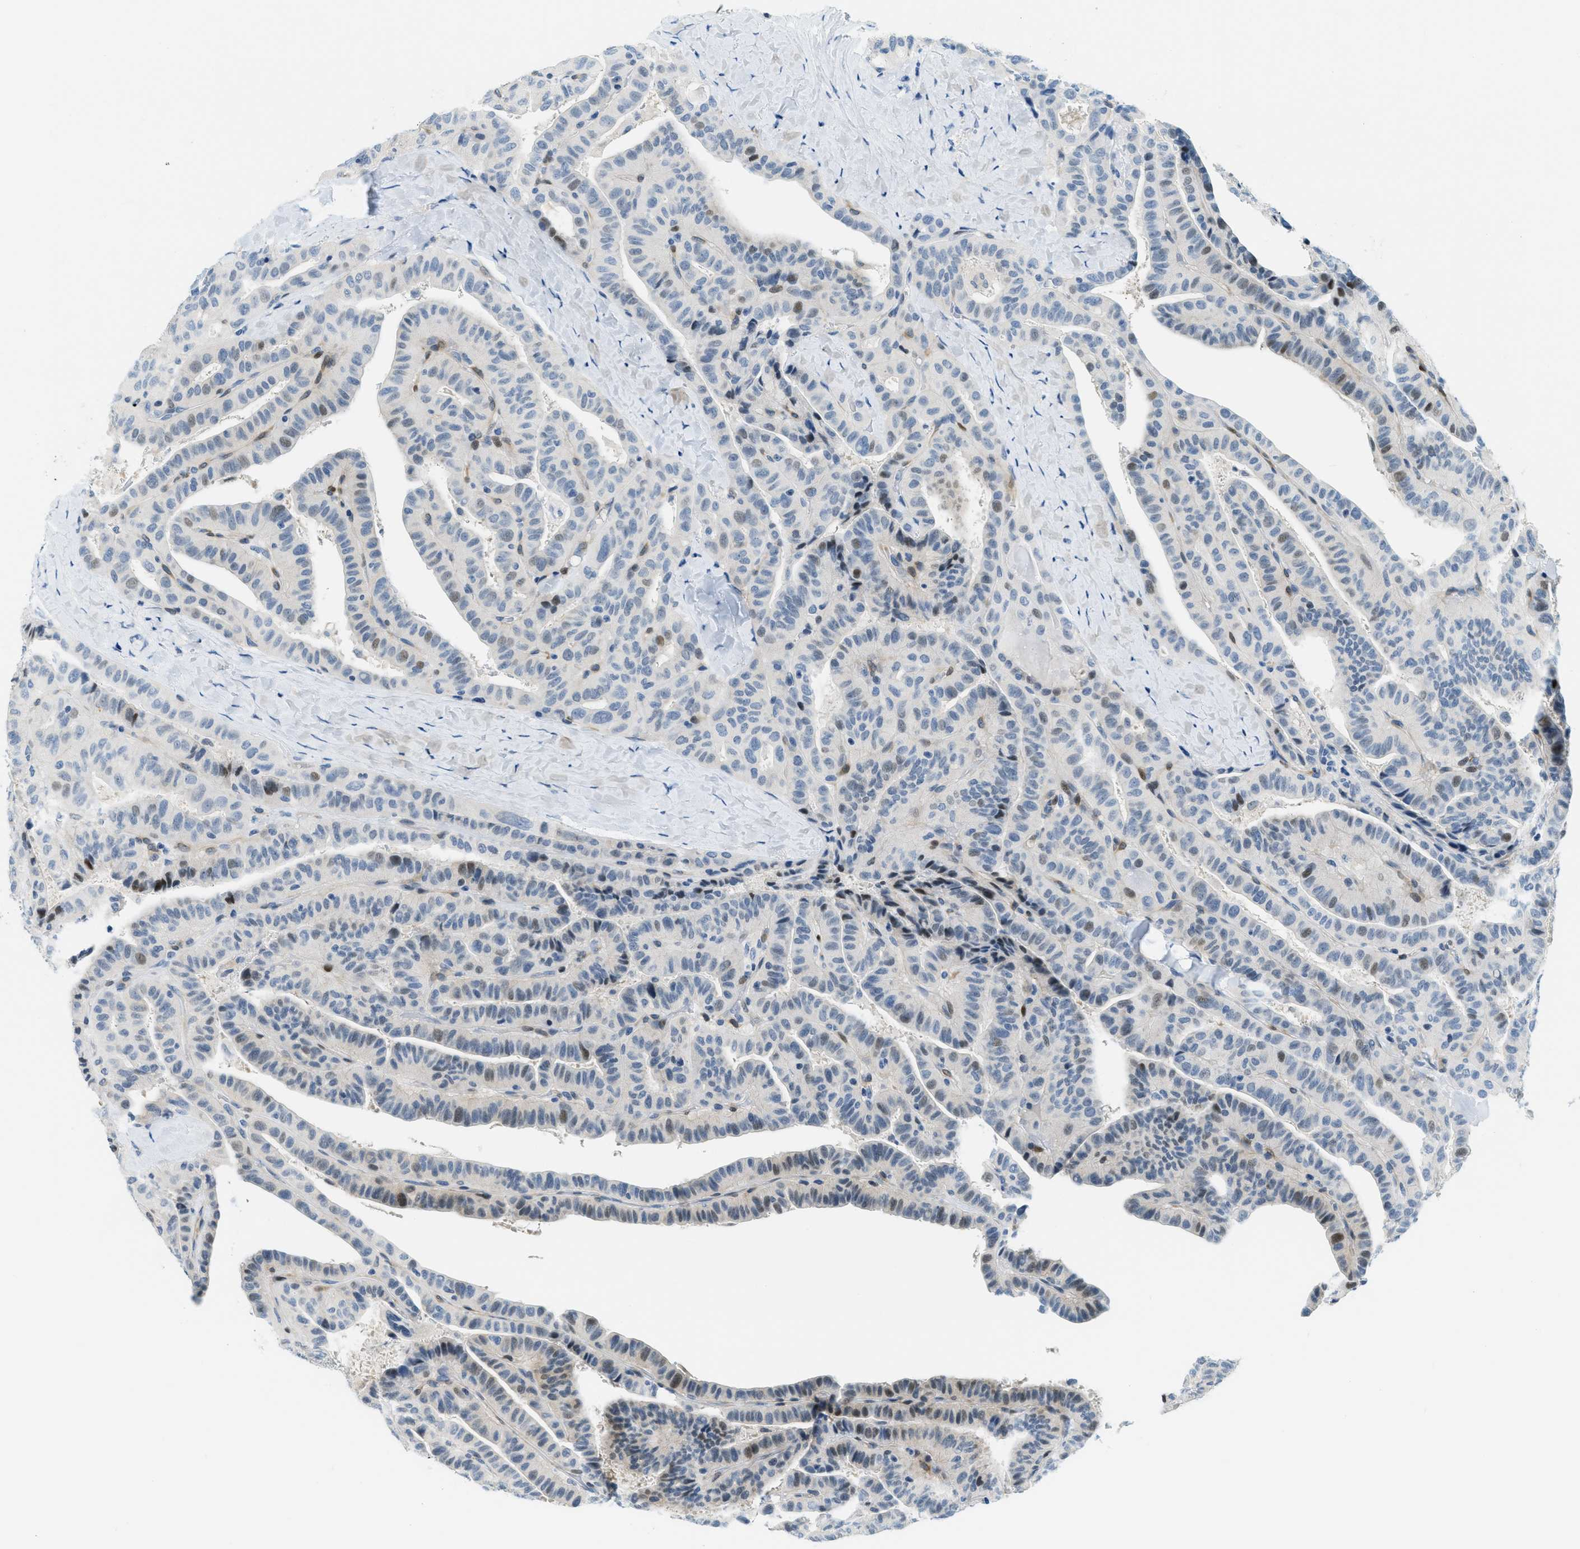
{"staining": {"intensity": "weak", "quantity": "<25%", "location": "nuclear"}, "tissue": "thyroid cancer", "cell_type": "Tumor cells", "image_type": "cancer", "snomed": [{"axis": "morphology", "description": "Papillary adenocarcinoma, NOS"}, {"axis": "topography", "description": "Thyroid gland"}], "caption": "Thyroid papillary adenocarcinoma was stained to show a protein in brown. There is no significant expression in tumor cells.", "gene": "CYP4X1", "patient": {"sex": "male", "age": 77}}